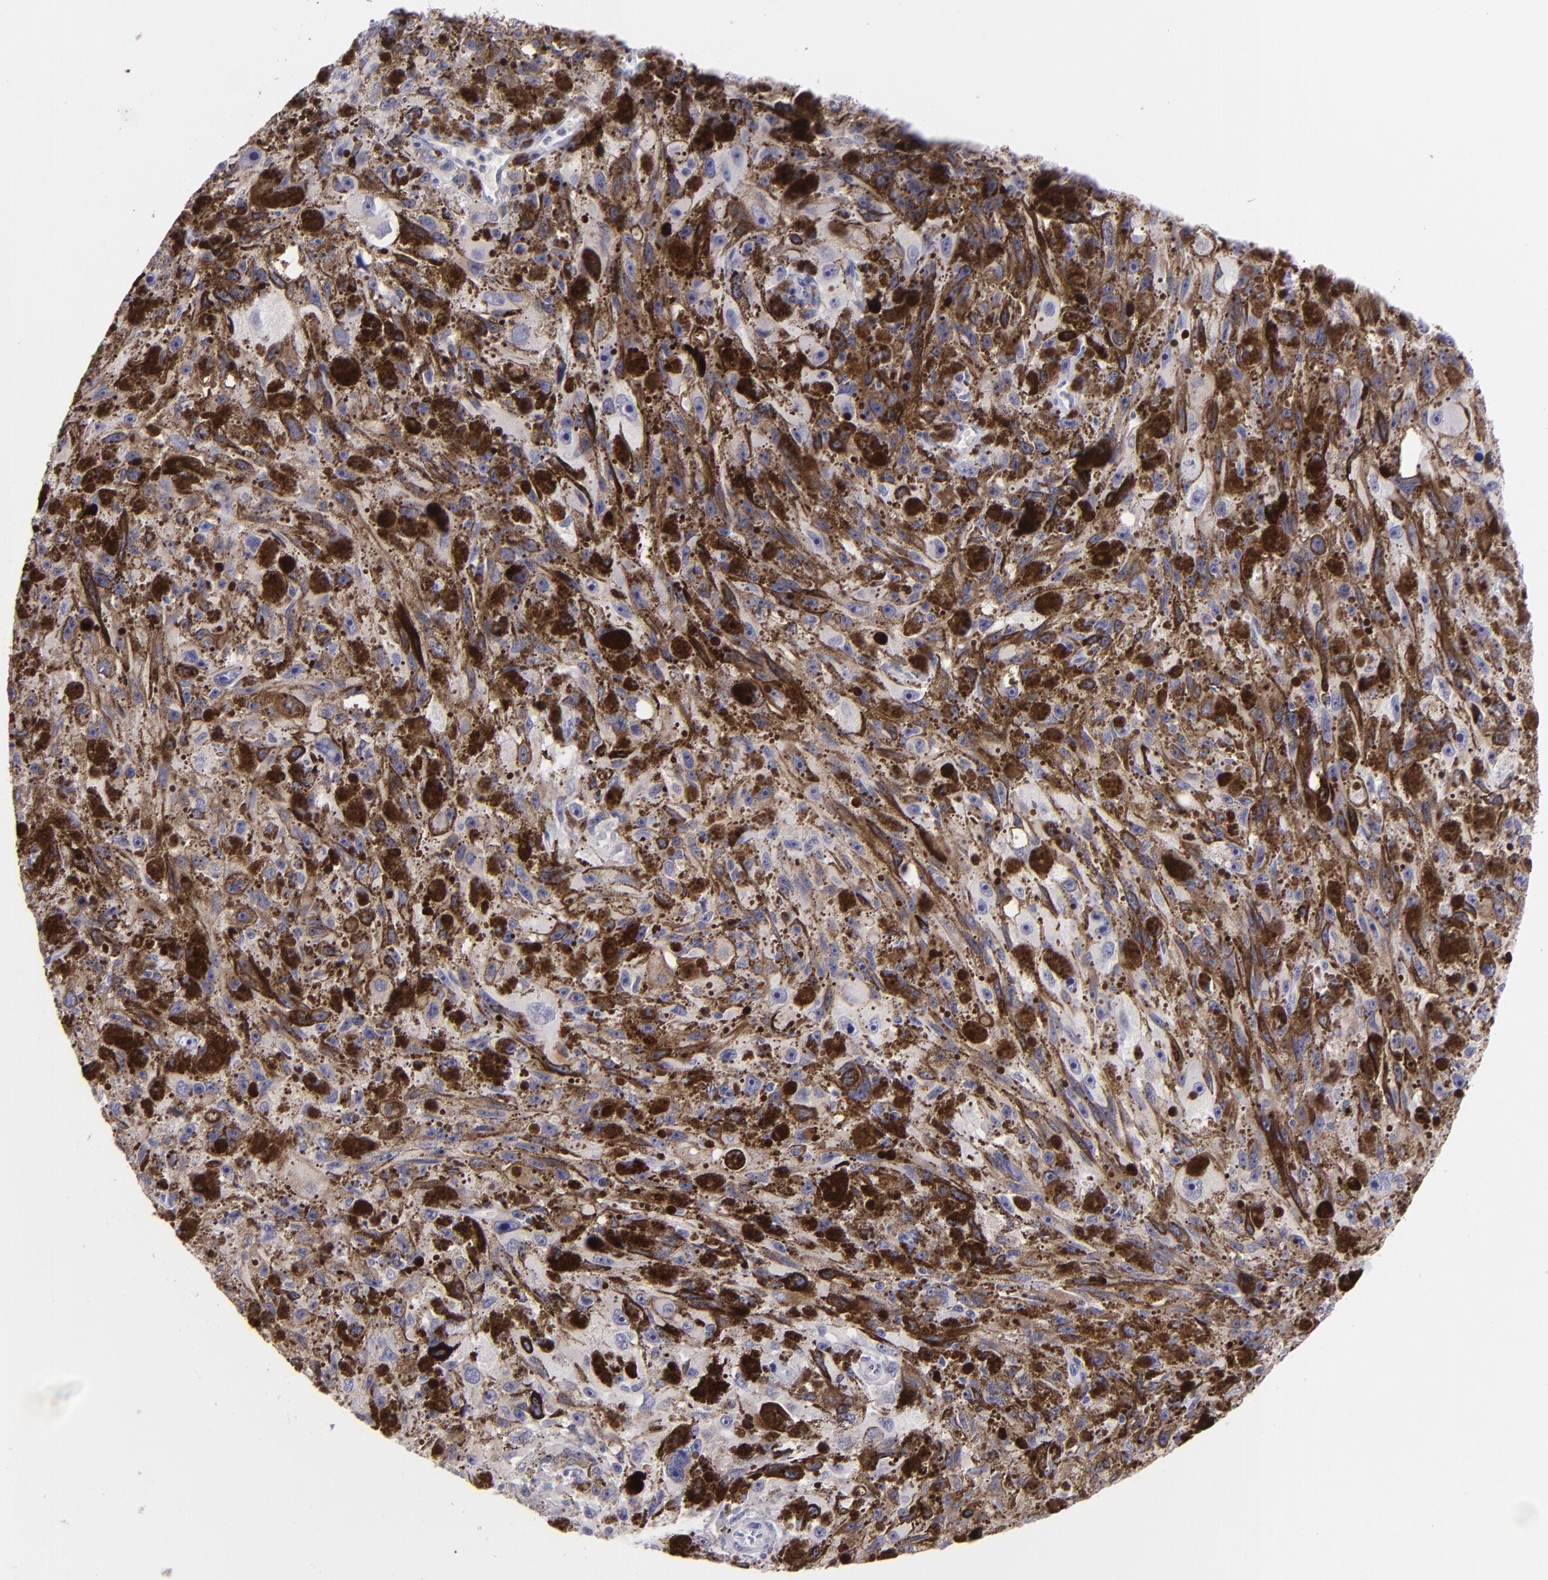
{"staining": {"intensity": "negative", "quantity": "none", "location": "none"}, "tissue": "melanoma", "cell_type": "Tumor cells", "image_type": "cancer", "snomed": [{"axis": "morphology", "description": "Malignant melanoma, NOS"}, {"axis": "topography", "description": "Skin"}], "caption": "Immunohistochemistry of human malignant melanoma reveals no staining in tumor cells.", "gene": "TNNC1", "patient": {"sex": "female", "age": 104}}